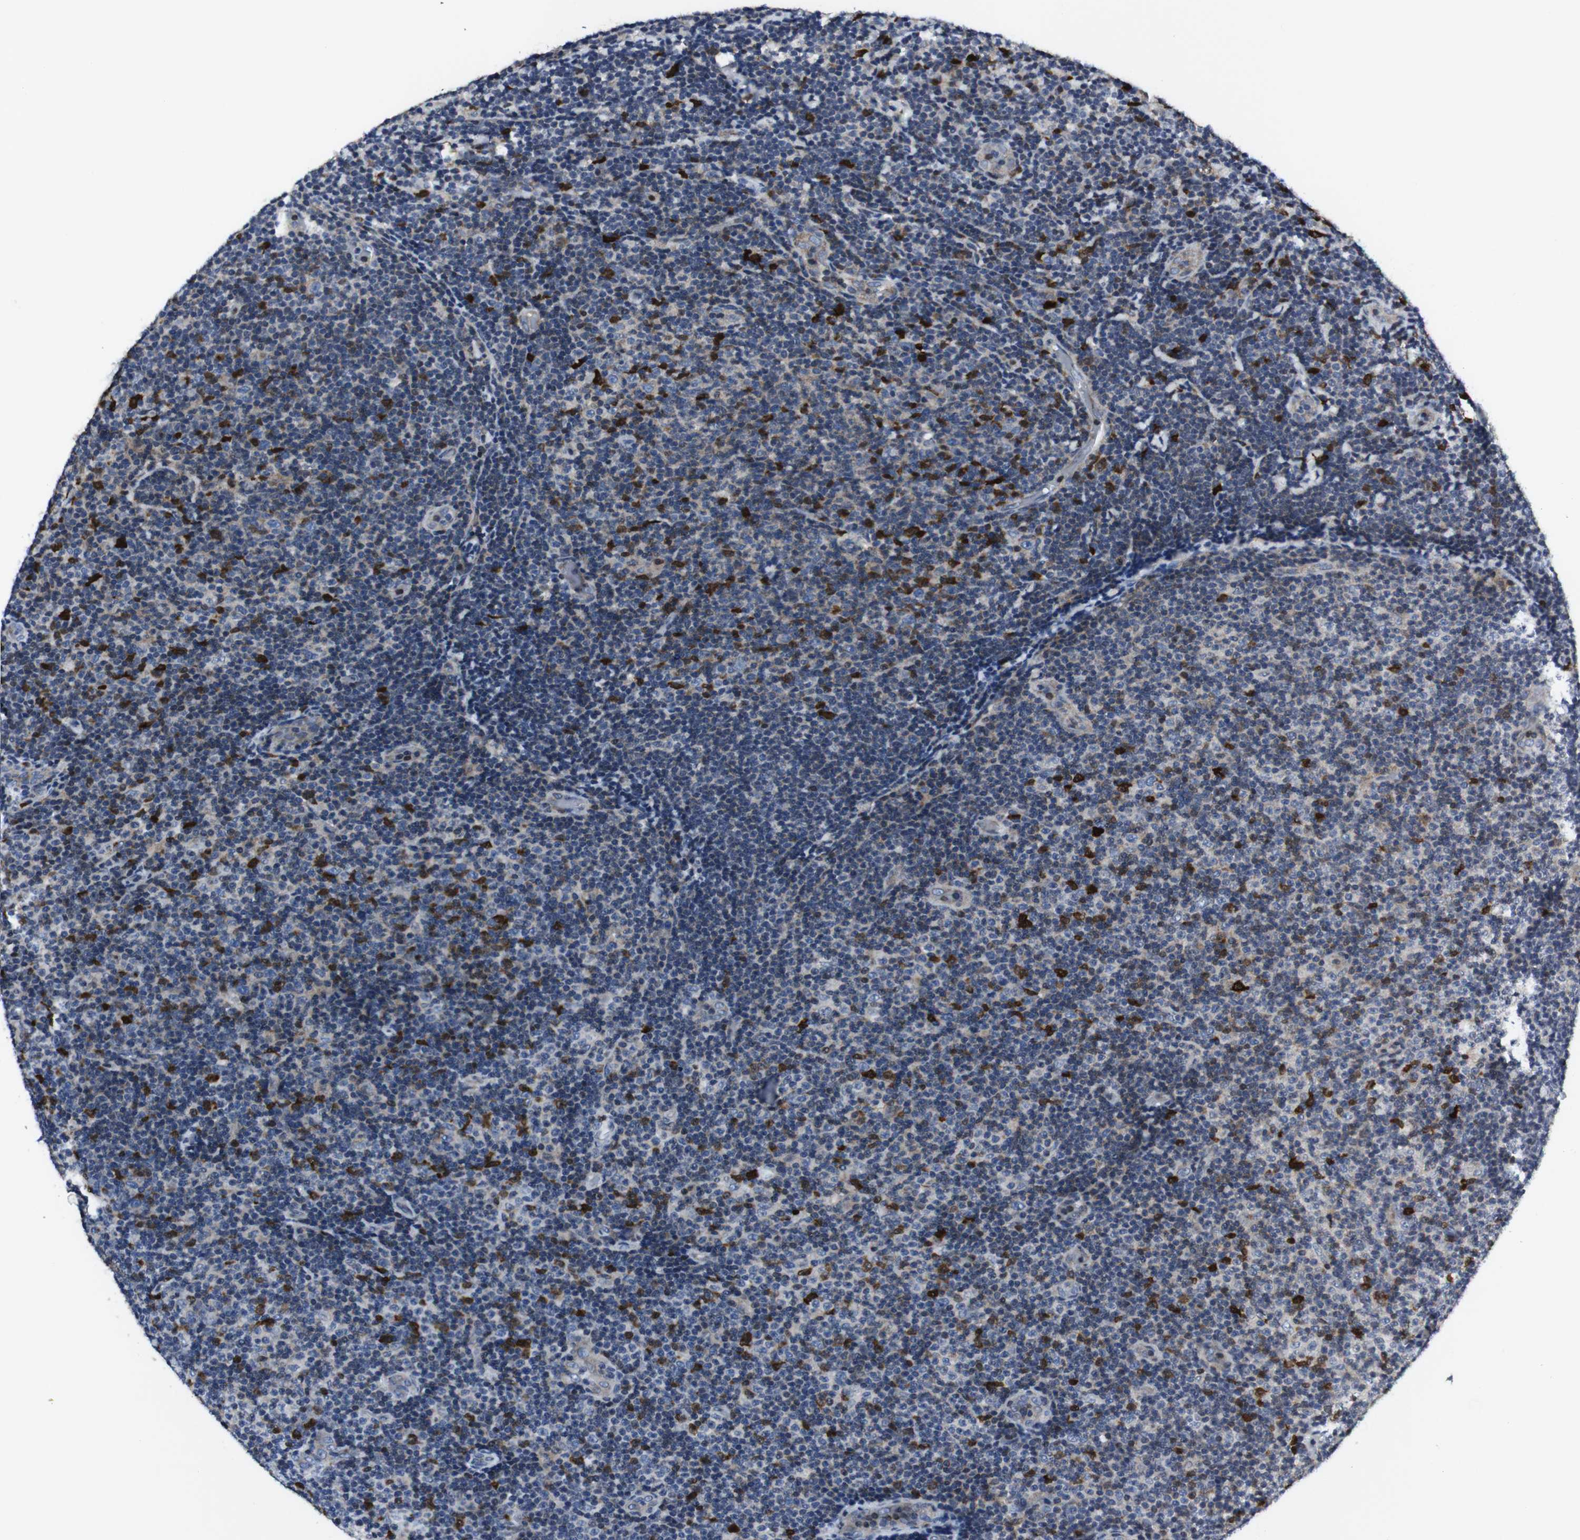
{"staining": {"intensity": "strong", "quantity": "<25%", "location": "cytoplasmic/membranous"}, "tissue": "lymphoma", "cell_type": "Tumor cells", "image_type": "cancer", "snomed": [{"axis": "morphology", "description": "Malignant lymphoma, non-Hodgkin's type, Low grade"}, {"axis": "topography", "description": "Lymph node"}], "caption": "Immunohistochemistry histopathology image of neoplastic tissue: malignant lymphoma, non-Hodgkin's type (low-grade) stained using immunohistochemistry reveals medium levels of strong protein expression localized specifically in the cytoplasmic/membranous of tumor cells, appearing as a cytoplasmic/membranous brown color.", "gene": "STAT4", "patient": {"sex": "male", "age": 83}}